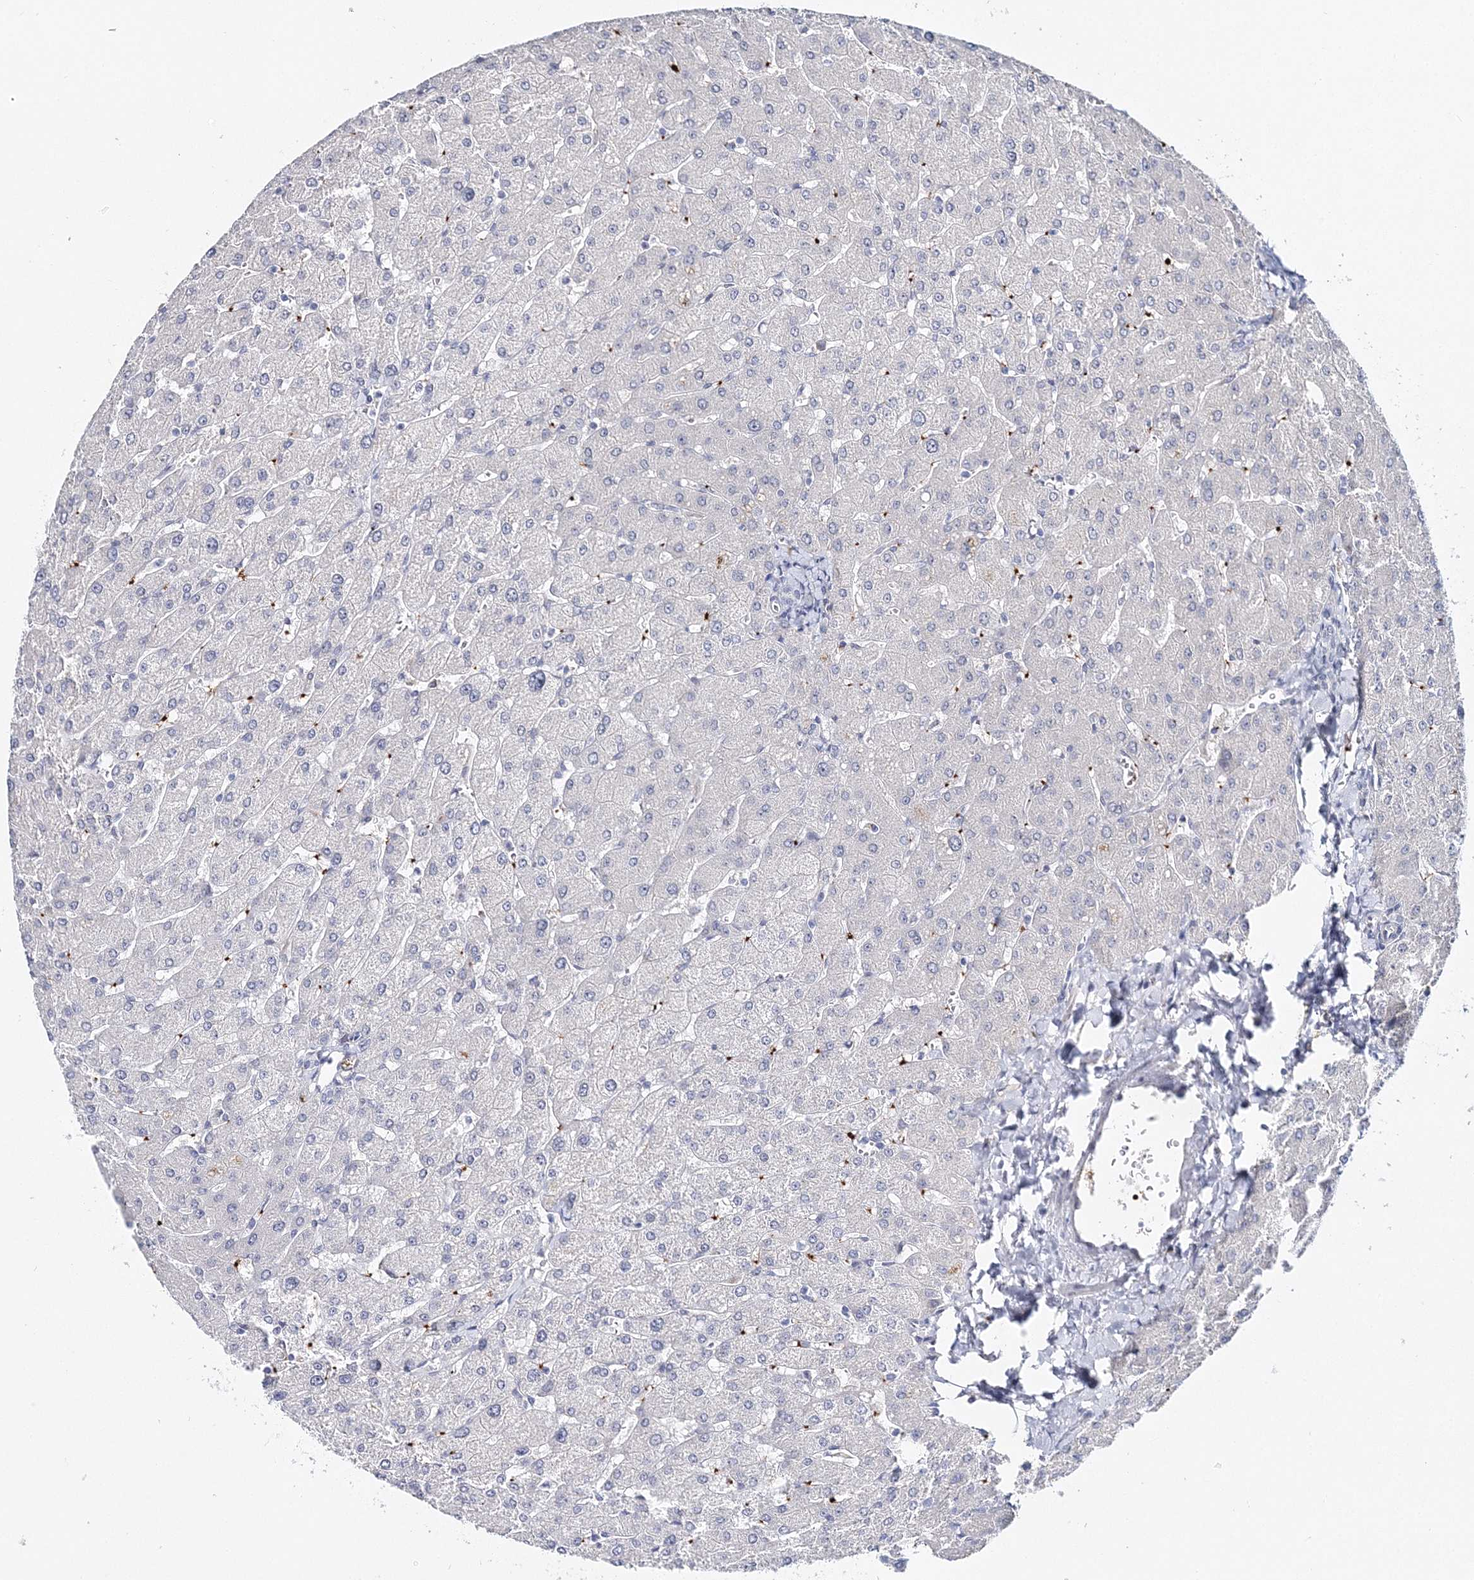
{"staining": {"intensity": "negative", "quantity": "none", "location": "none"}, "tissue": "liver", "cell_type": "Cholangiocytes", "image_type": "normal", "snomed": [{"axis": "morphology", "description": "Normal tissue, NOS"}, {"axis": "topography", "description": "Liver"}], "caption": "Immunohistochemistry image of normal liver: human liver stained with DAB demonstrates no significant protein staining in cholangiocytes. (Stains: DAB (3,3'-diaminobenzidine) immunohistochemistry (IHC) with hematoxylin counter stain, Microscopy: brightfield microscopy at high magnification).", "gene": "MYOZ2", "patient": {"sex": "male", "age": 55}}